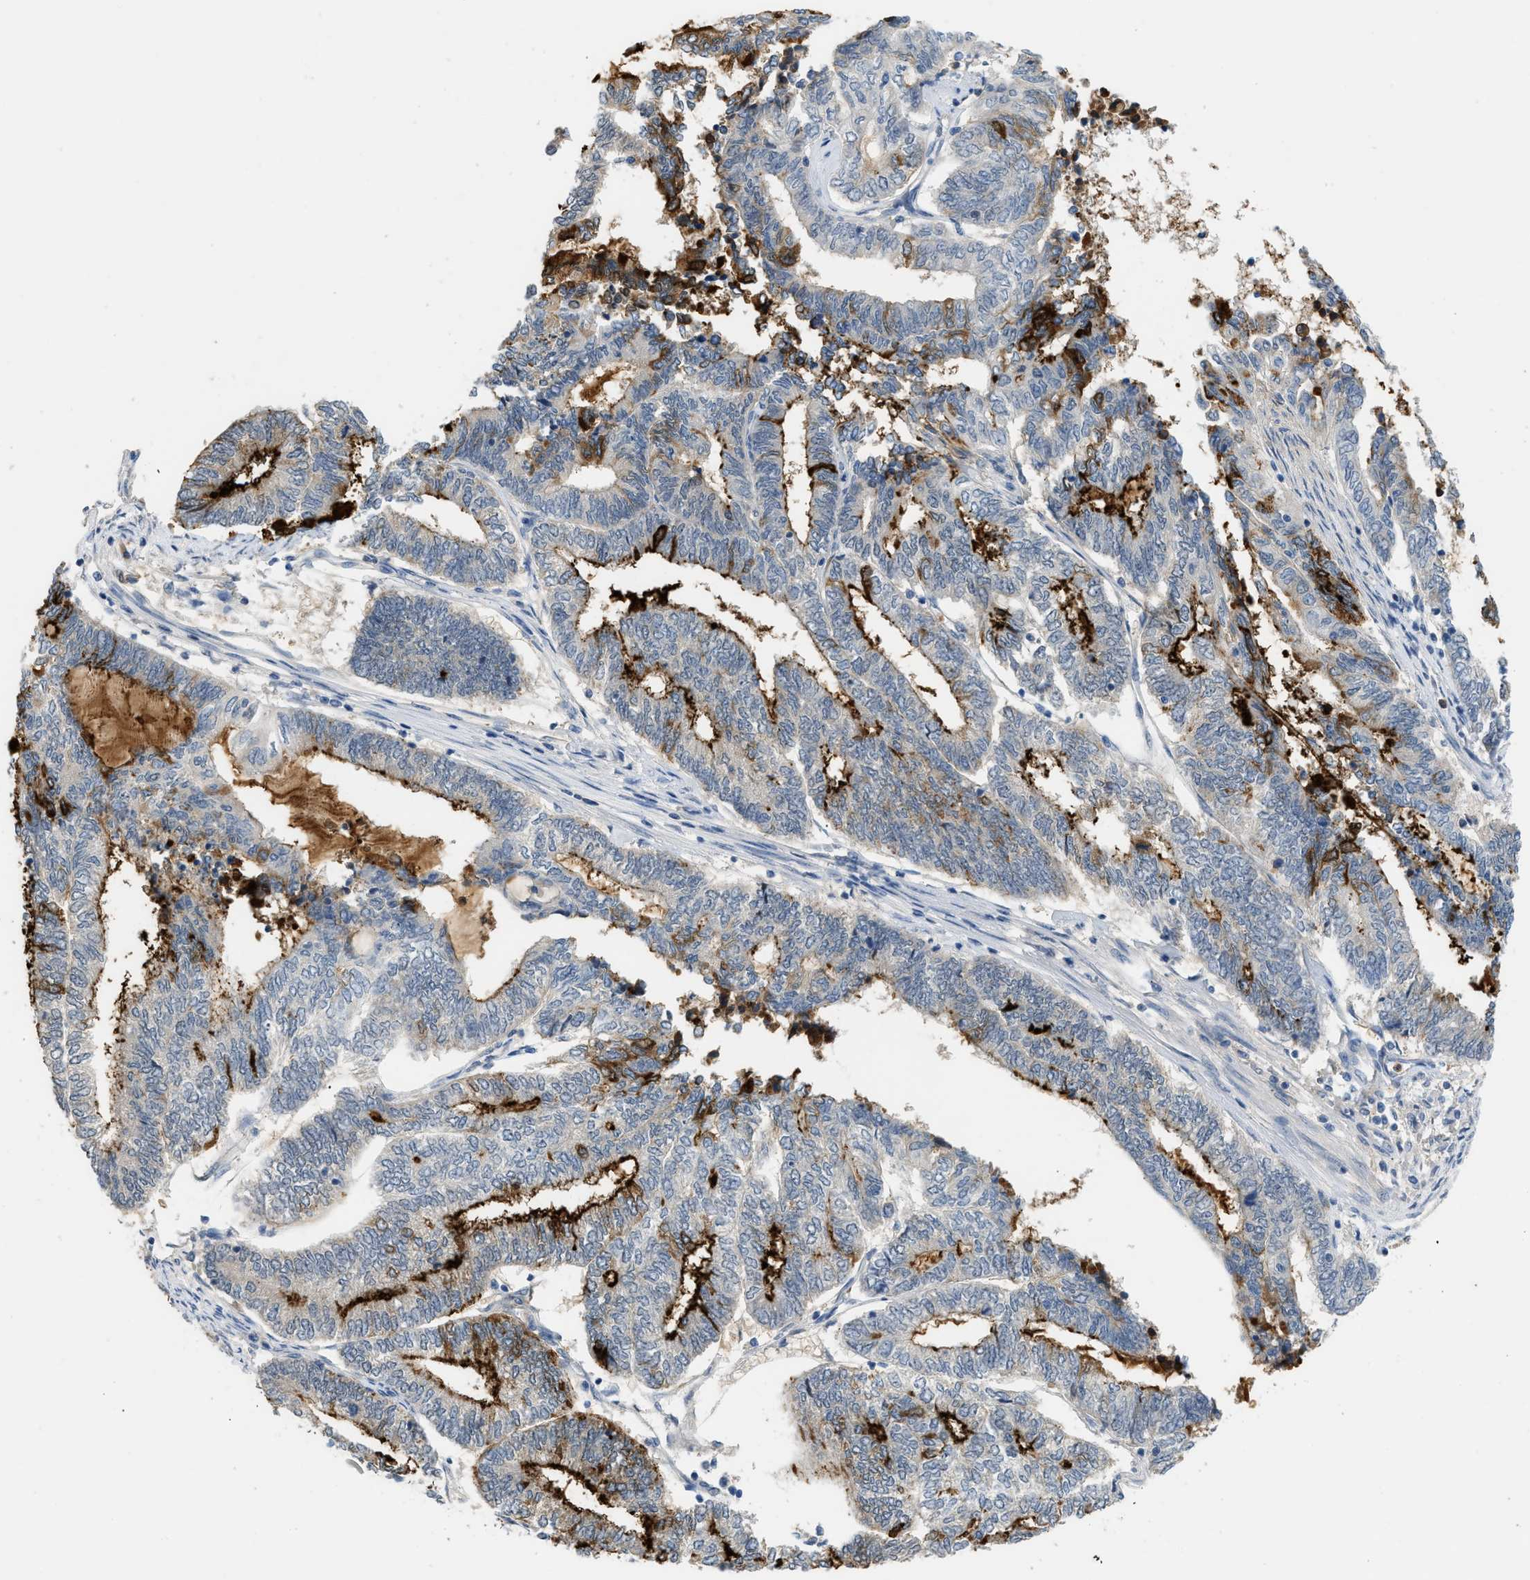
{"staining": {"intensity": "strong", "quantity": "25%-75%", "location": "cytoplasmic/membranous"}, "tissue": "endometrial cancer", "cell_type": "Tumor cells", "image_type": "cancer", "snomed": [{"axis": "morphology", "description": "Adenocarcinoma, NOS"}, {"axis": "topography", "description": "Uterus"}, {"axis": "topography", "description": "Endometrium"}], "caption": "IHC image of neoplastic tissue: human endometrial cancer stained using immunohistochemistry exhibits high levels of strong protein expression localized specifically in the cytoplasmic/membranous of tumor cells, appearing as a cytoplasmic/membranous brown color.", "gene": "RHBDF2", "patient": {"sex": "female", "age": 70}}